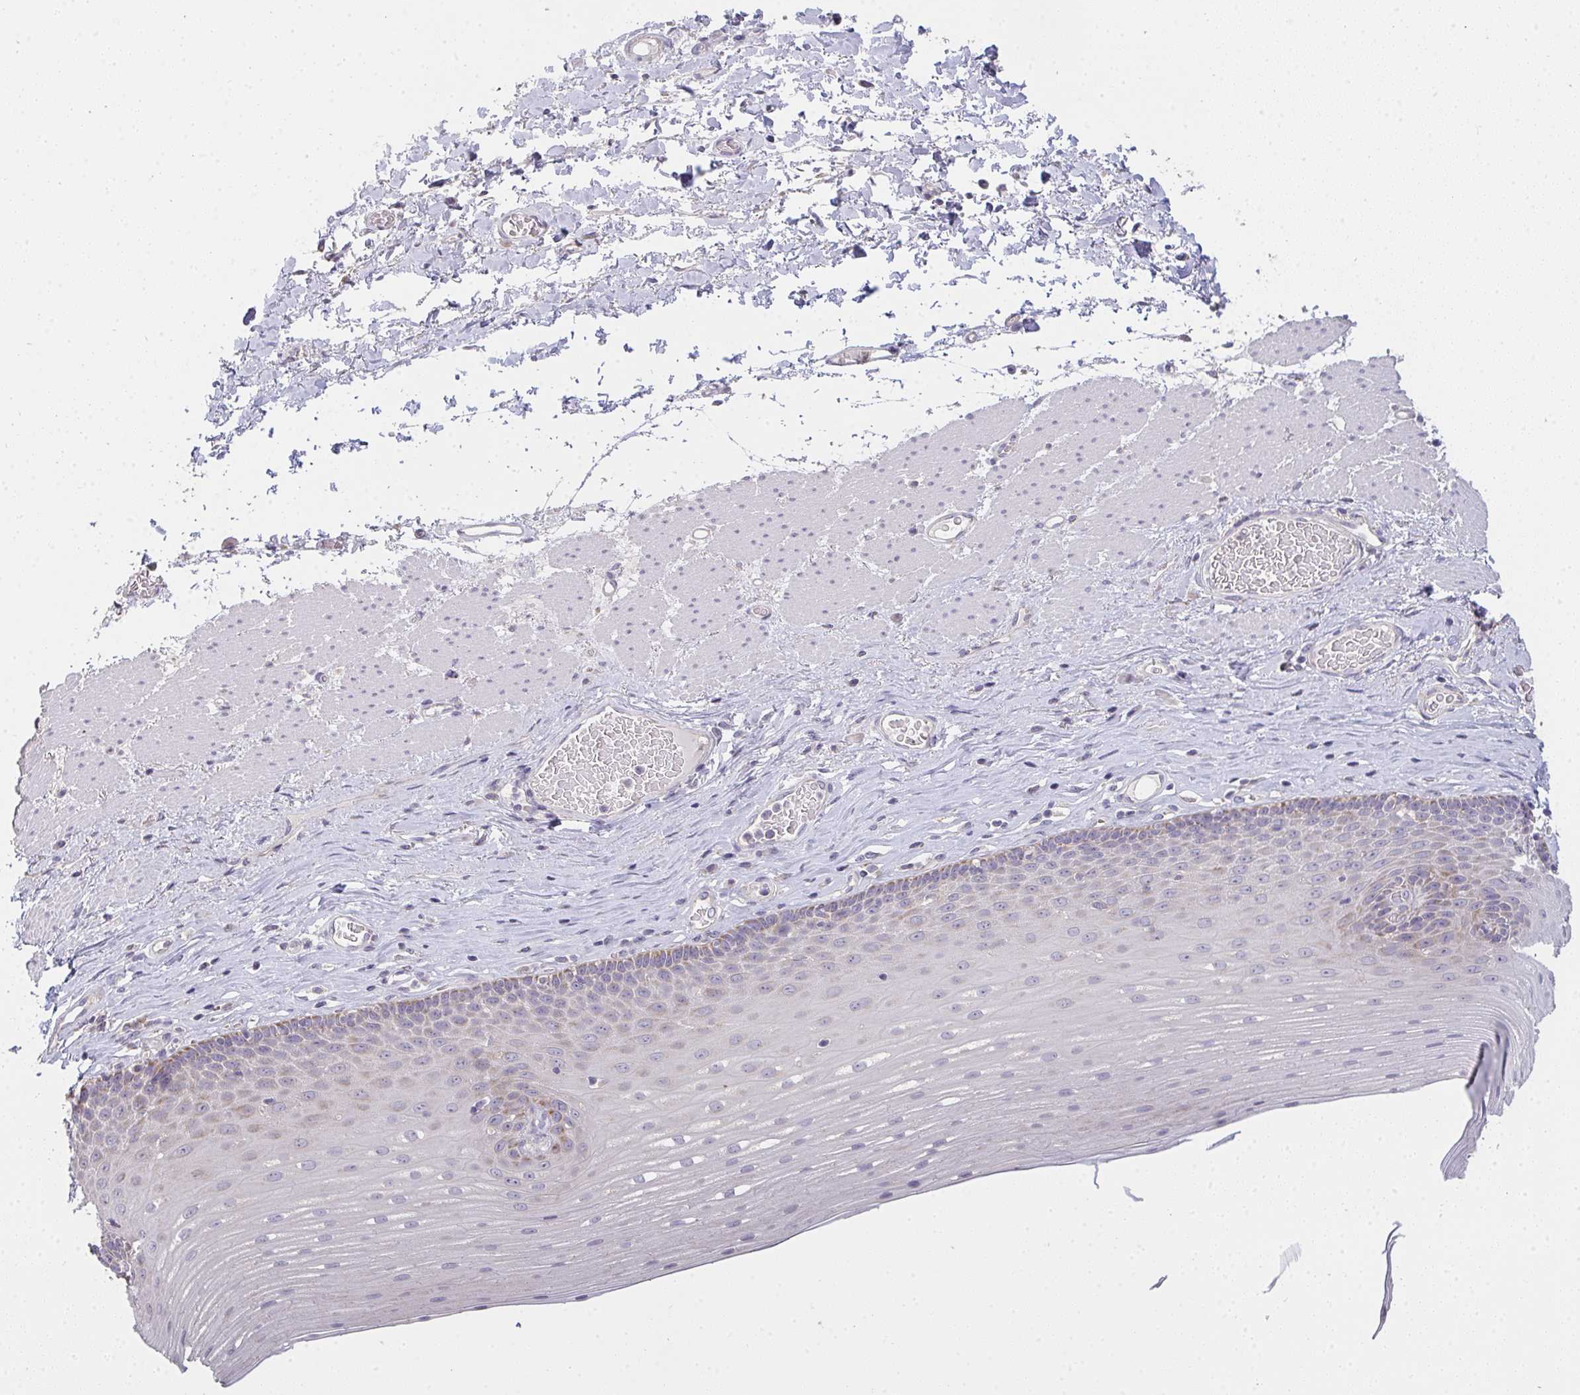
{"staining": {"intensity": "weak", "quantity": "<25%", "location": "cytoplasmic/membranous"}, "tissue": "esophagus", "cell_type": "Squamous epithelial cells", "image_type": "normal", "snomed": [{"axis": "morphology", "description": "Normal tissue, NOS"}, {"axis": "topography", "description": "Esophagus"}], "caption": "Protein analysis of unremarkable esophagus demonstrates no significant expression in squamous epithelial cells.", "gene": "TMEM219", "patient": {"sex": "male", "age": 62}}